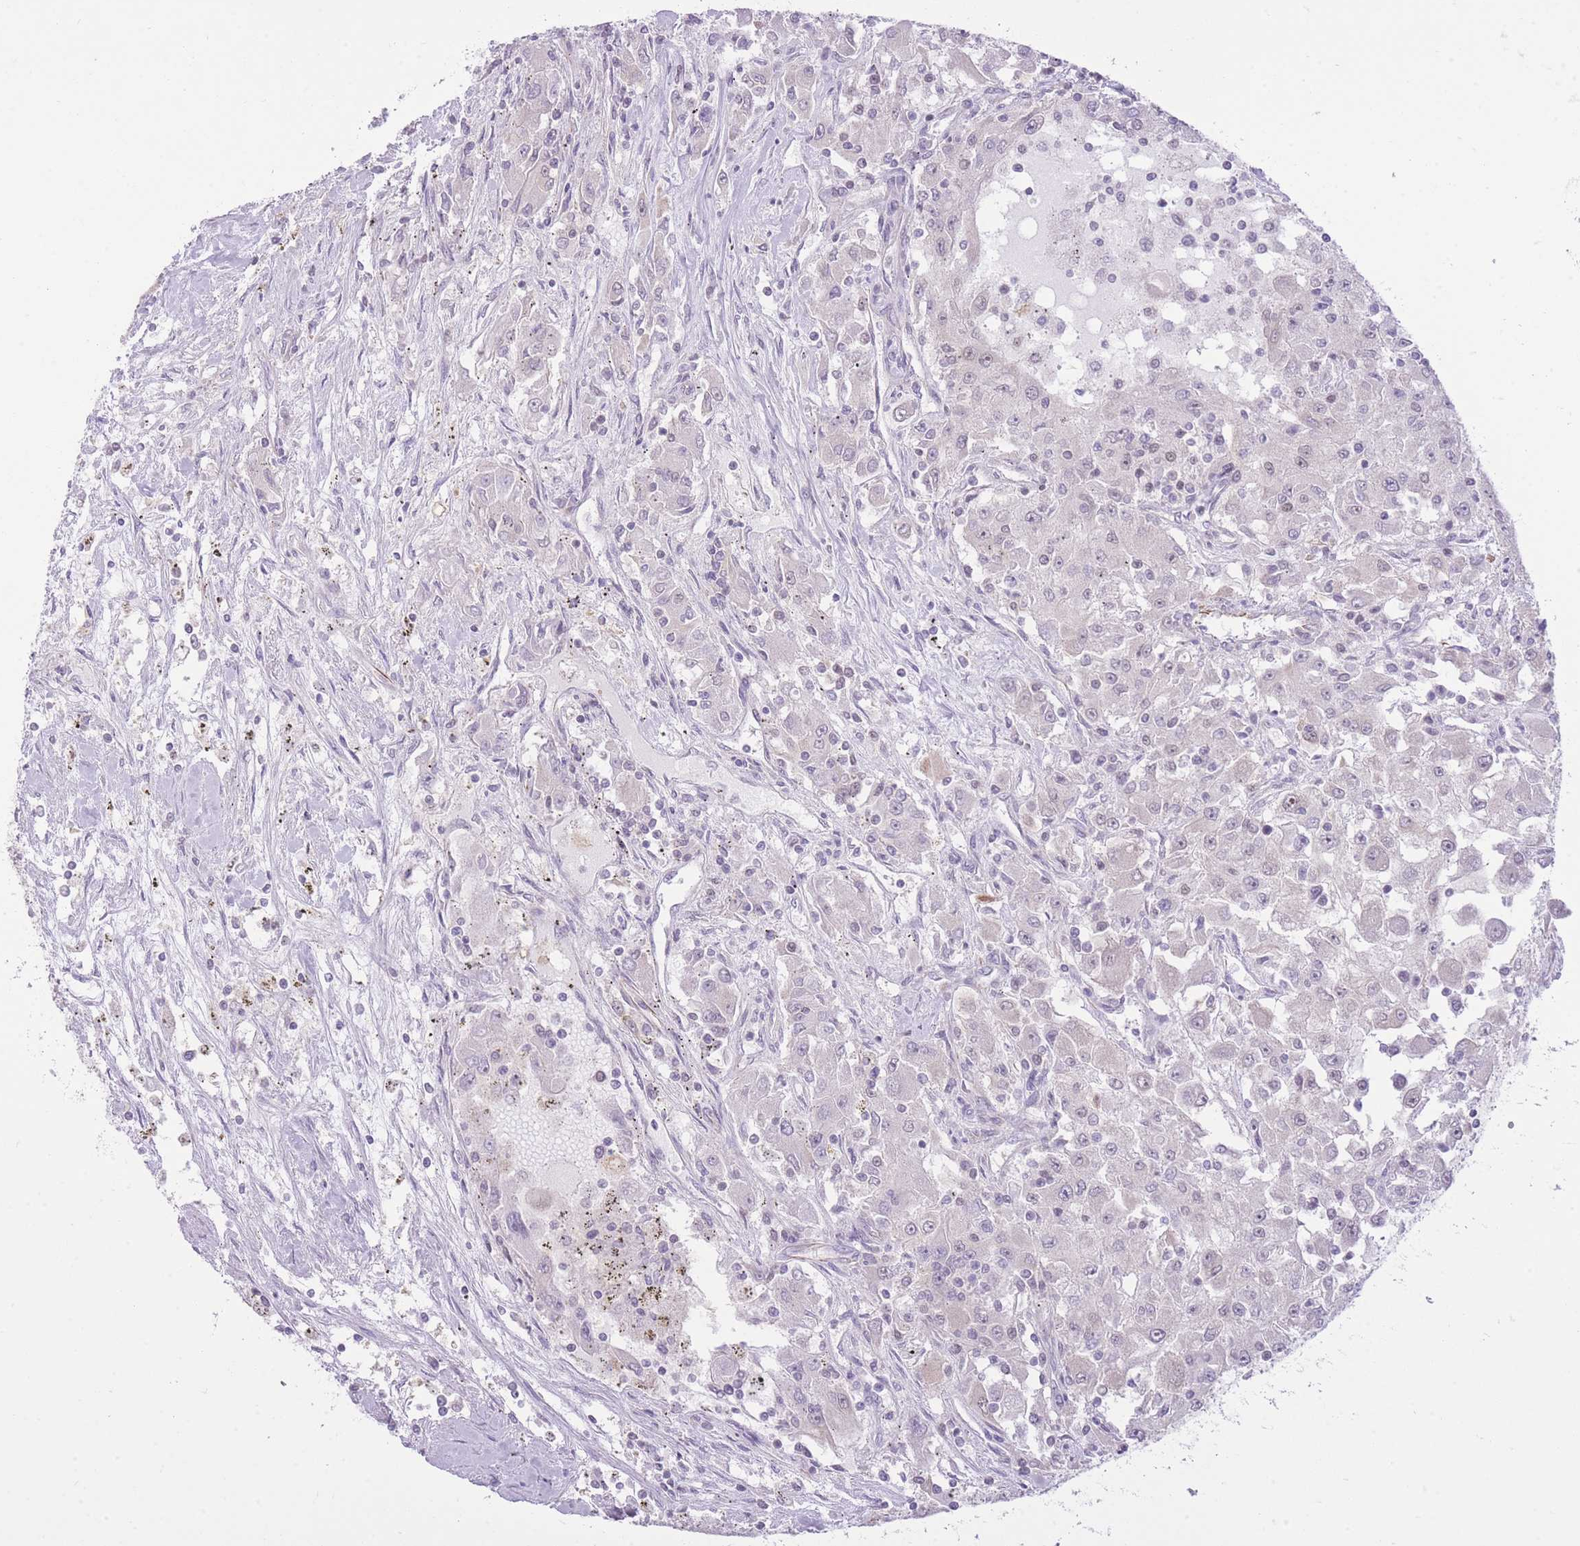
{"staining": {"intensity": "negative", "quantity": "none", "location": "none"}, "tissue": "renal cancer", "cell_type": "Tumor cells", "image_type": "cancer", "snomed": [{"axis": "morphology", "description": "Adenocarcinoma, NOS"}, {"axis": "topography", "description": "Kidney"}], "caption": "Histopathology image shows no significant protein staining in tumor cells of renal cancer (adenocarcinoma). Nuclei are stained in blue.", "gene": "ELL", "patient": {"sex": "female", "age": 67}}